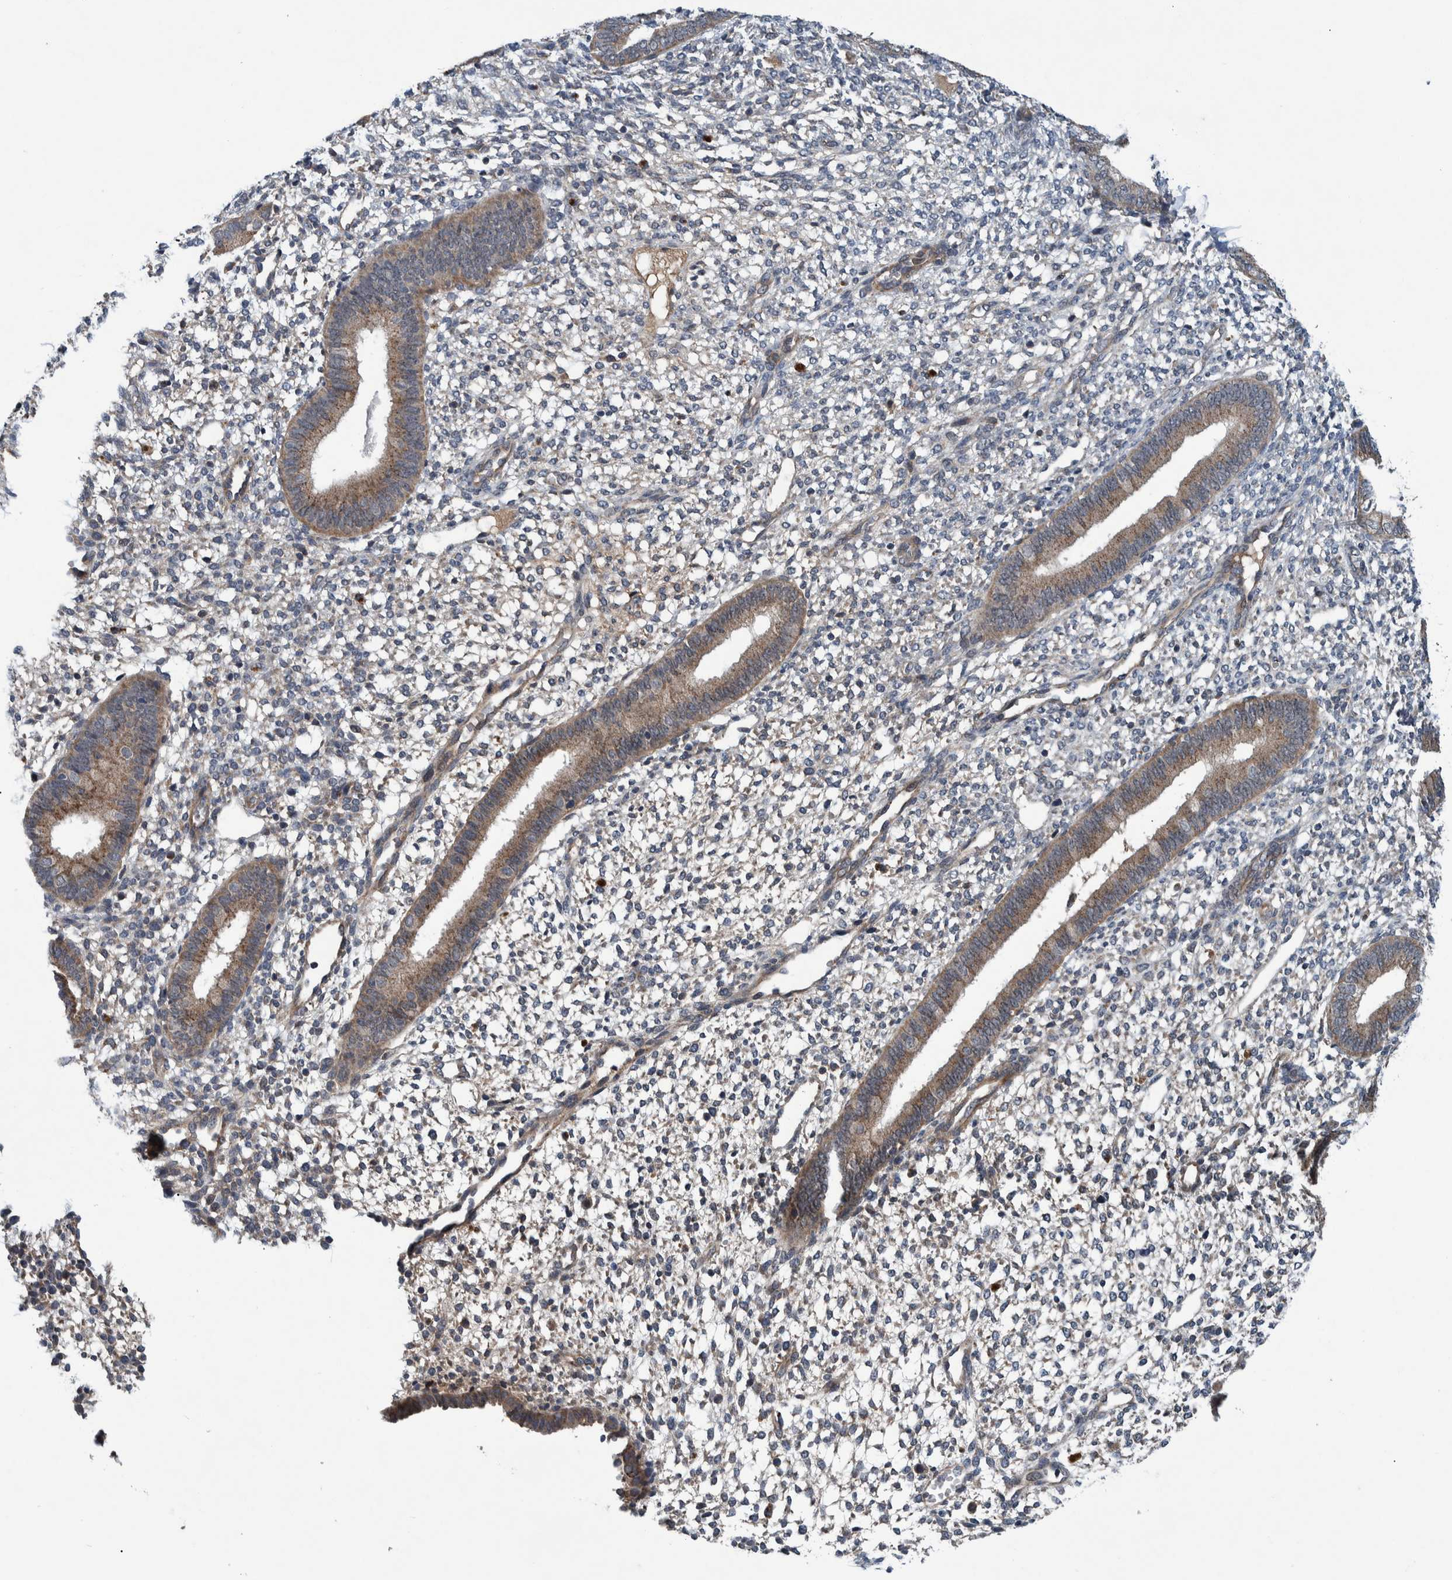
{"staining": {"intensity": "weak", "quantity": "<25%", "location": "cytoplasmic/membranous"}, "tissue": "endometrium", "cell_type": "Cells in endometrial stroma", "image_type": "normal", "snomed": [{"axis": "morphology", "description": "Normal tissue, NOS"}, {"axis": "topography", "description": "Endometrium"}], "caption": "Immunohistochemistry of unremarkable endometrium demonstrates no positivity in cells in endometrial stroma. Nuclei are stained in blue.", "gene": "ITIH3", "patient": {"sex": "female", "age": 46}}